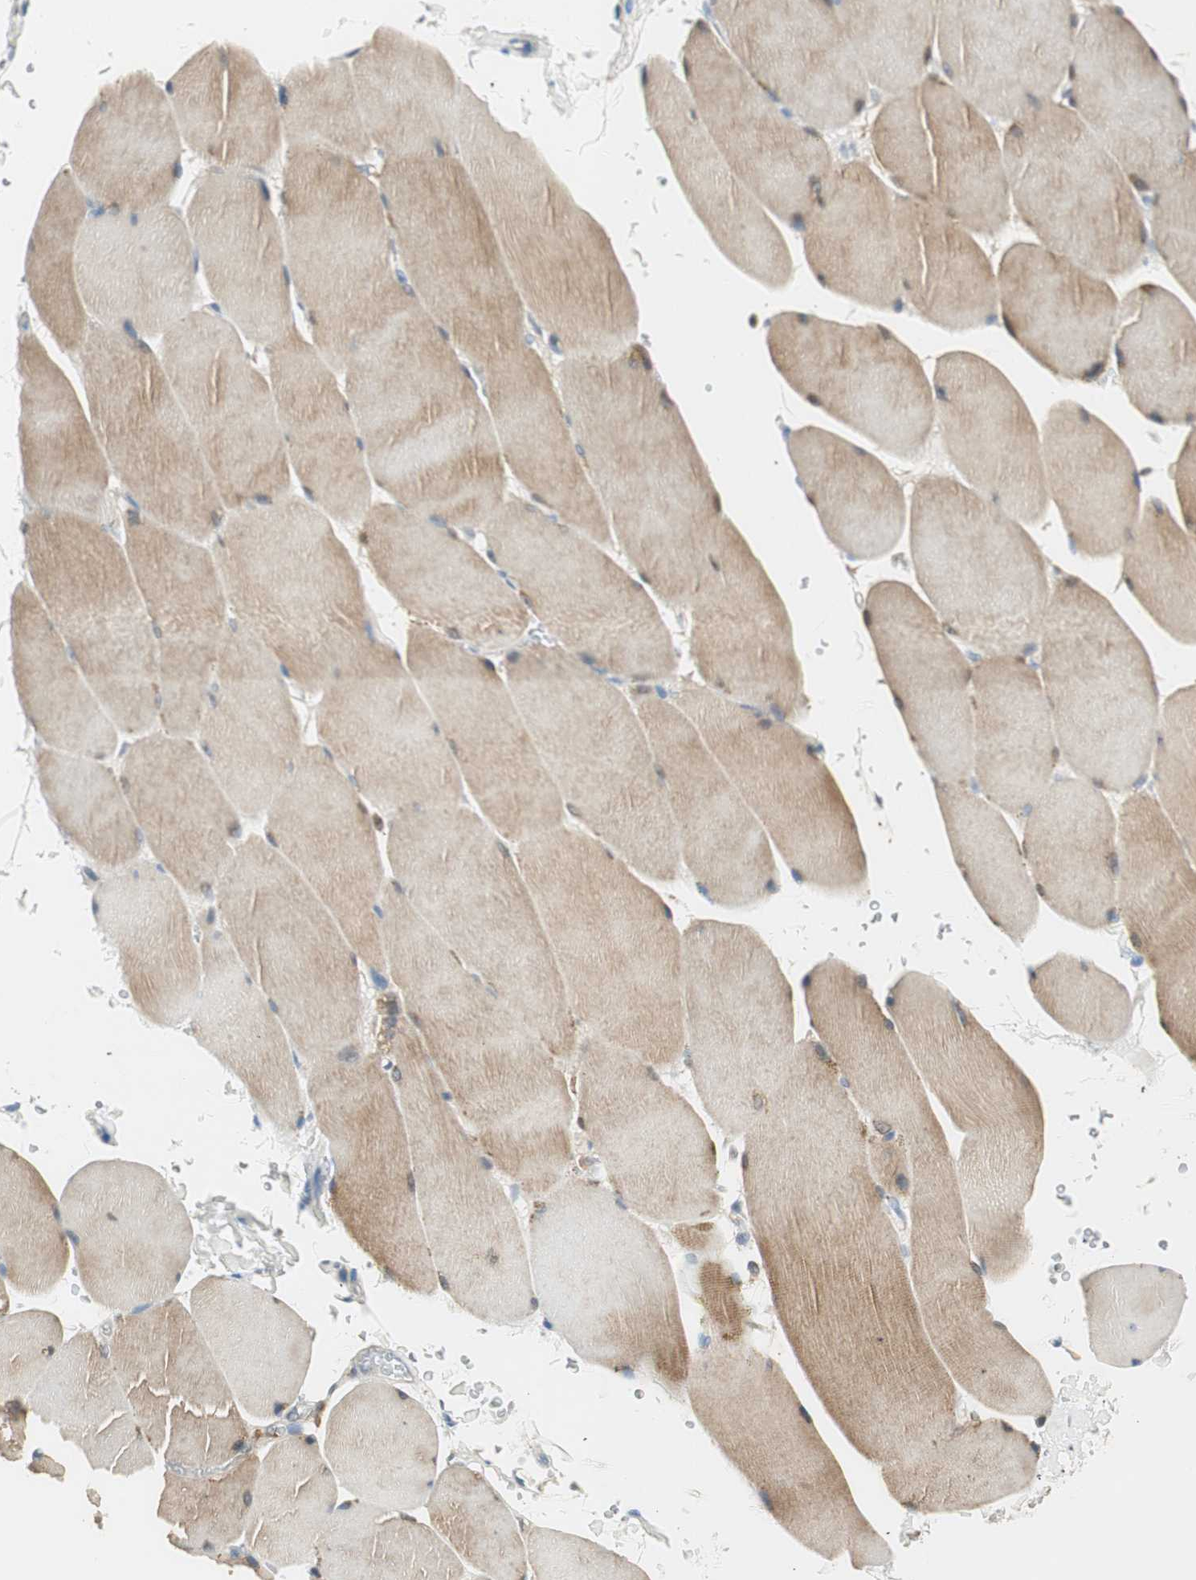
{"staining": {"intensity": "moderate", "quantity": ">75%", "location": "cytoplasmic/membranous"}, "tissue": "skeletal muscle", "cell_type": "Myocytes", "image_type": "normal", "snomed": [{"axis": "morphology", "description": "Normal tissue, NOS"}, {"axis": "topography", "description": "Skin"}, {"axis": "topography", "description": "Skeletal muscle"}], "caption": "High-power microscopy captured an IHC micrograph of benign skeletal muscle, revealing moderate cytoplasmic/membranous positivity in approximately >75% of myocytes.", "gene": "COTL1", "patient": {"sex": "male", "age": 83}}